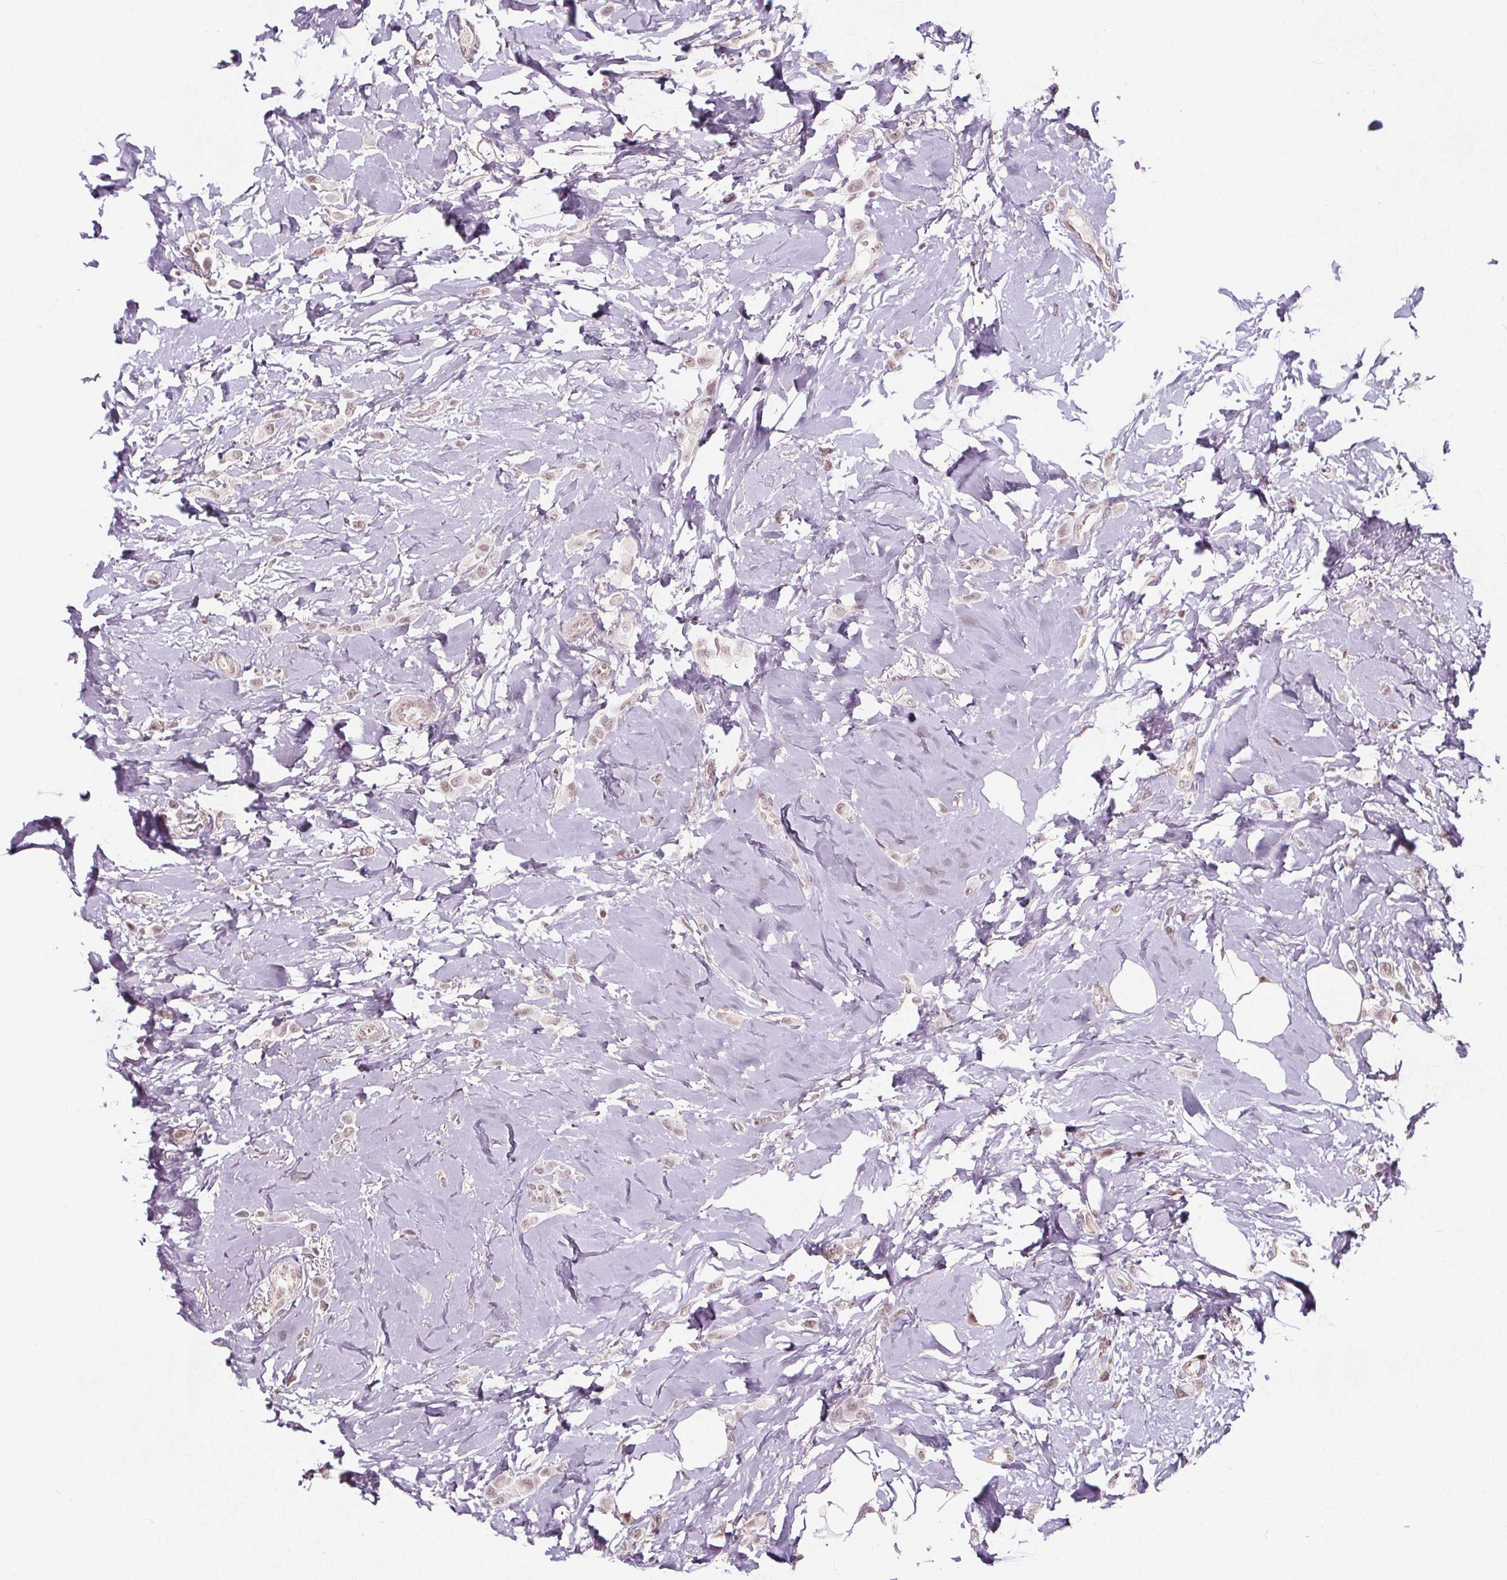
{"staining": {"intensity": "weak", "quantity": ">75%", "location": "nuclear"}, "tissue": "breast cancer", "cell_type": "Tumor cells", "image_type": "cancer", "snomed": [{"axis": "morphology", "description": "Lobular carcinoma"}, {"axis": "topography", "description": "Breast"}], "caption": "Immunohistochemical staining of human breast cancer exhibits weak nuclear protein expression in about >75% of tumor cells.", "gene": "TAF6L", "patient": {"sex": "female", "age": 66}}